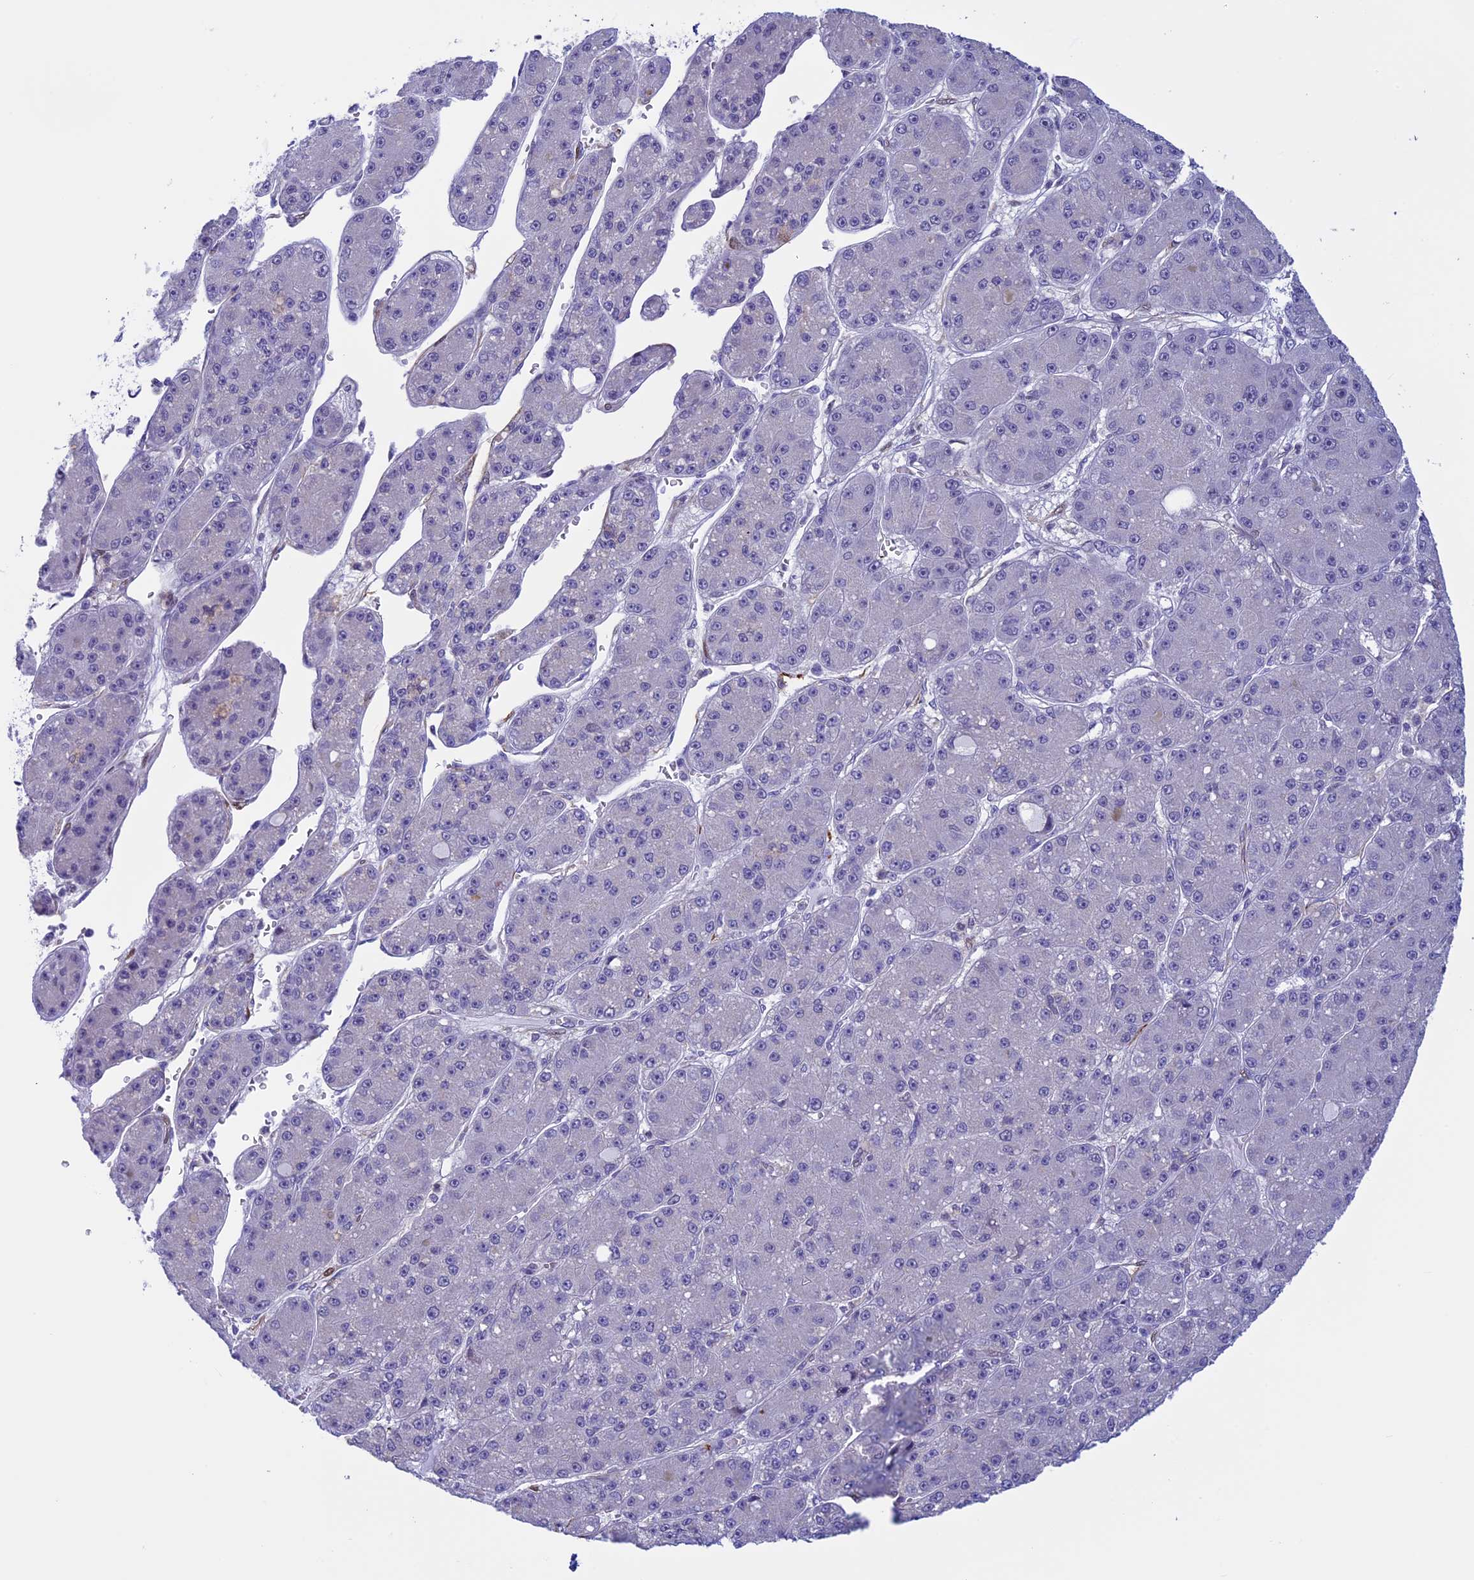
{"staining": {"intensity": "negative", "quantity": "none", "location": "none"}, "tissue": "liver cancer", "cell_type": "Tumor cells", "image_type": "cancer", "snomed": [{"axis": "morphology", "description": "Carcinoma, Hepatocellular, NOS"}, {"axis": "topography", "description": "Liver"}], "caption": "Tumor cells are negative for protein expression in human hepatocellular carcinoma (liver).", "gene": "IGSF6", "patient": {"sex": "male", "age": 67}}